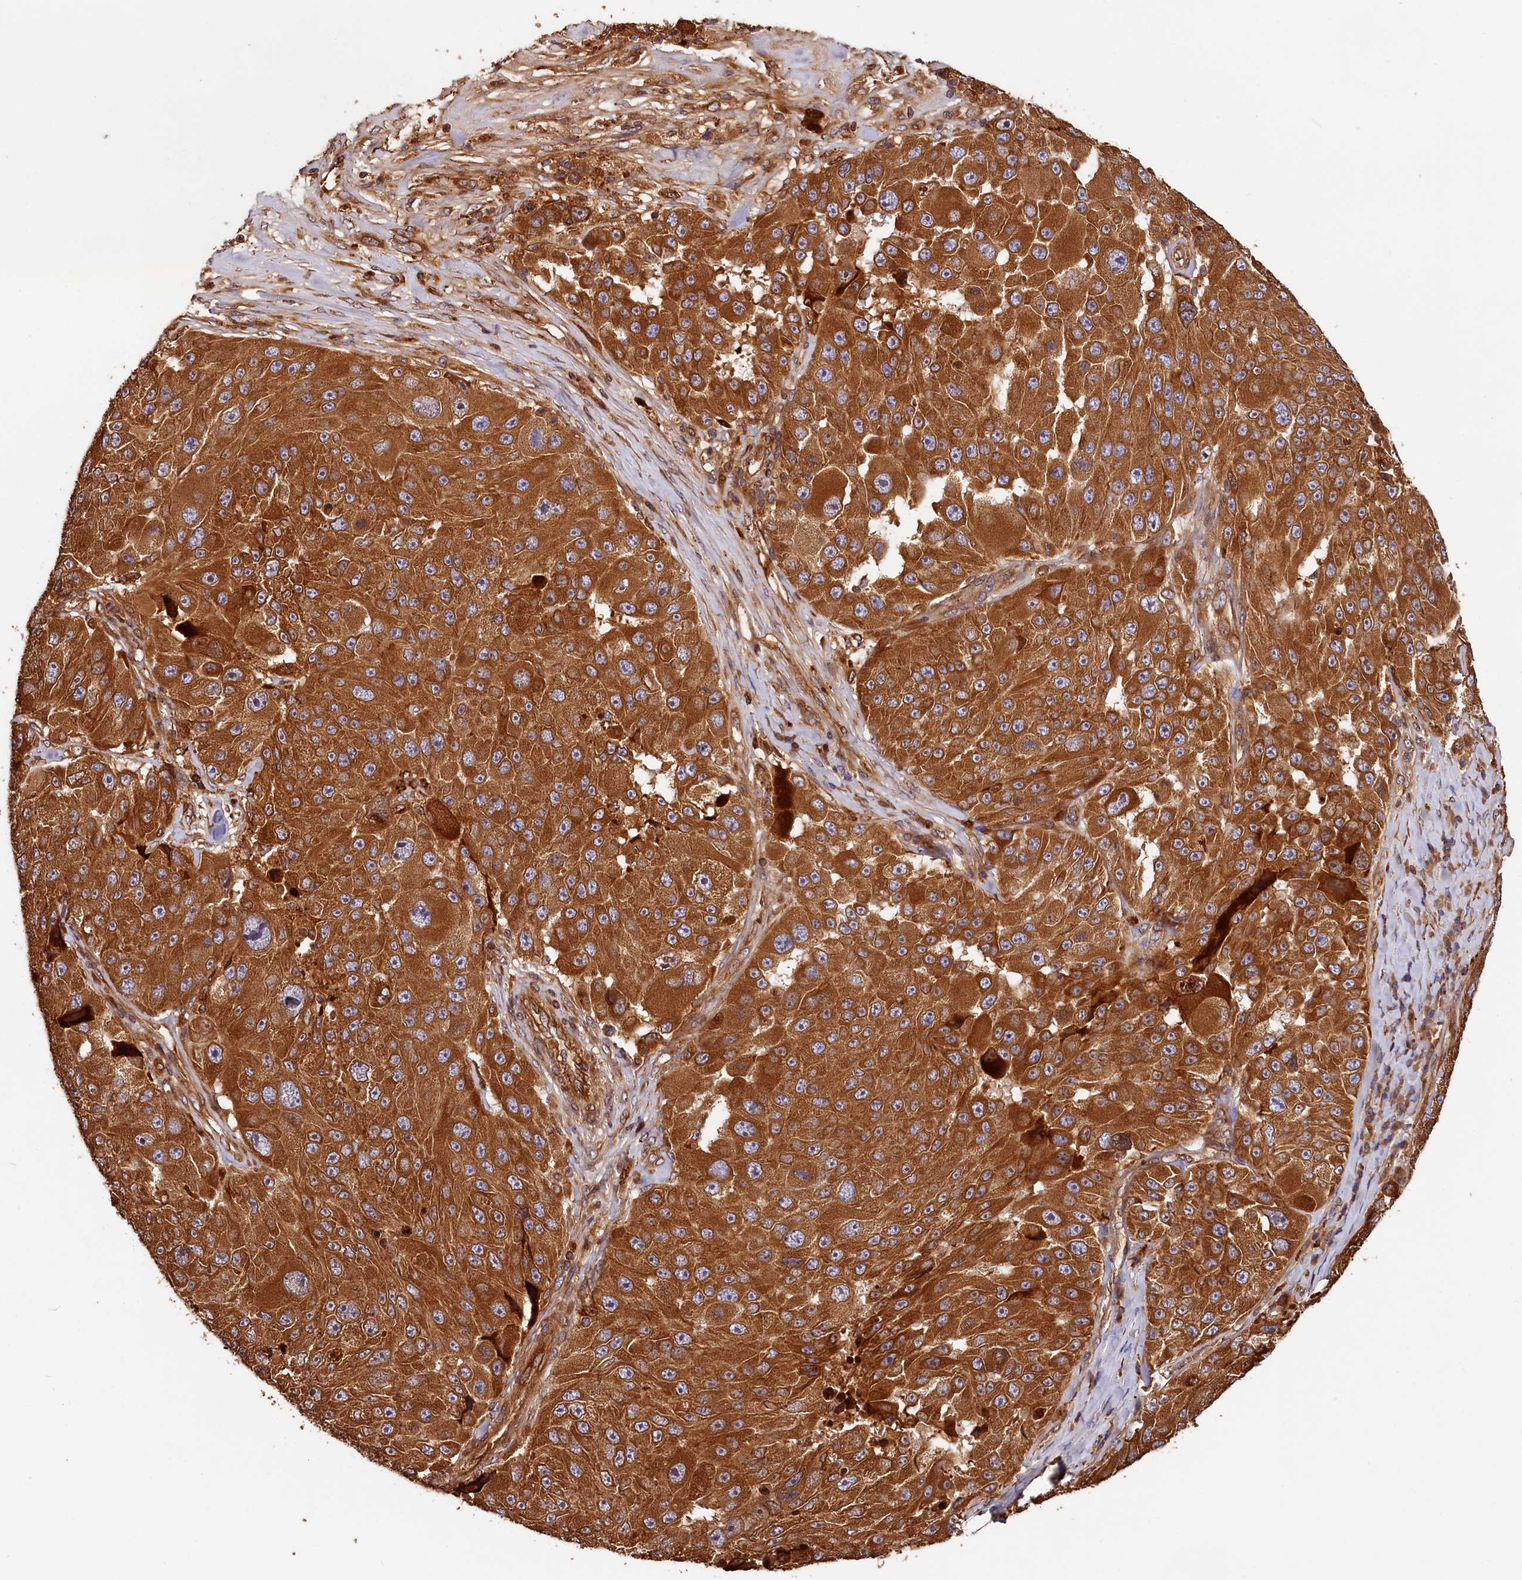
{"staining": {"intensity": "strong", "quantity": ">75%", "location": "cytoplasmic/membranous"}, "tissue": "melanoma", "cell_type": "Tumor cells", "image_type": "cancer", "snomed": [{"axis": "morphology", "description": "Malignant melanoma, Metastatic site"}, {"axis": "topography", "description": "Lymph node"}], "caption": "Melanoma was stained to show a protein in brown. There is high levels of strong cytoplasmic/membranous staining in approximately >75% of tumor cells. (Brightfield microscopy of DAB IHC at high magnification).", "gene": "HMOX2", "patient": {"sex": "male", "age": 62}}